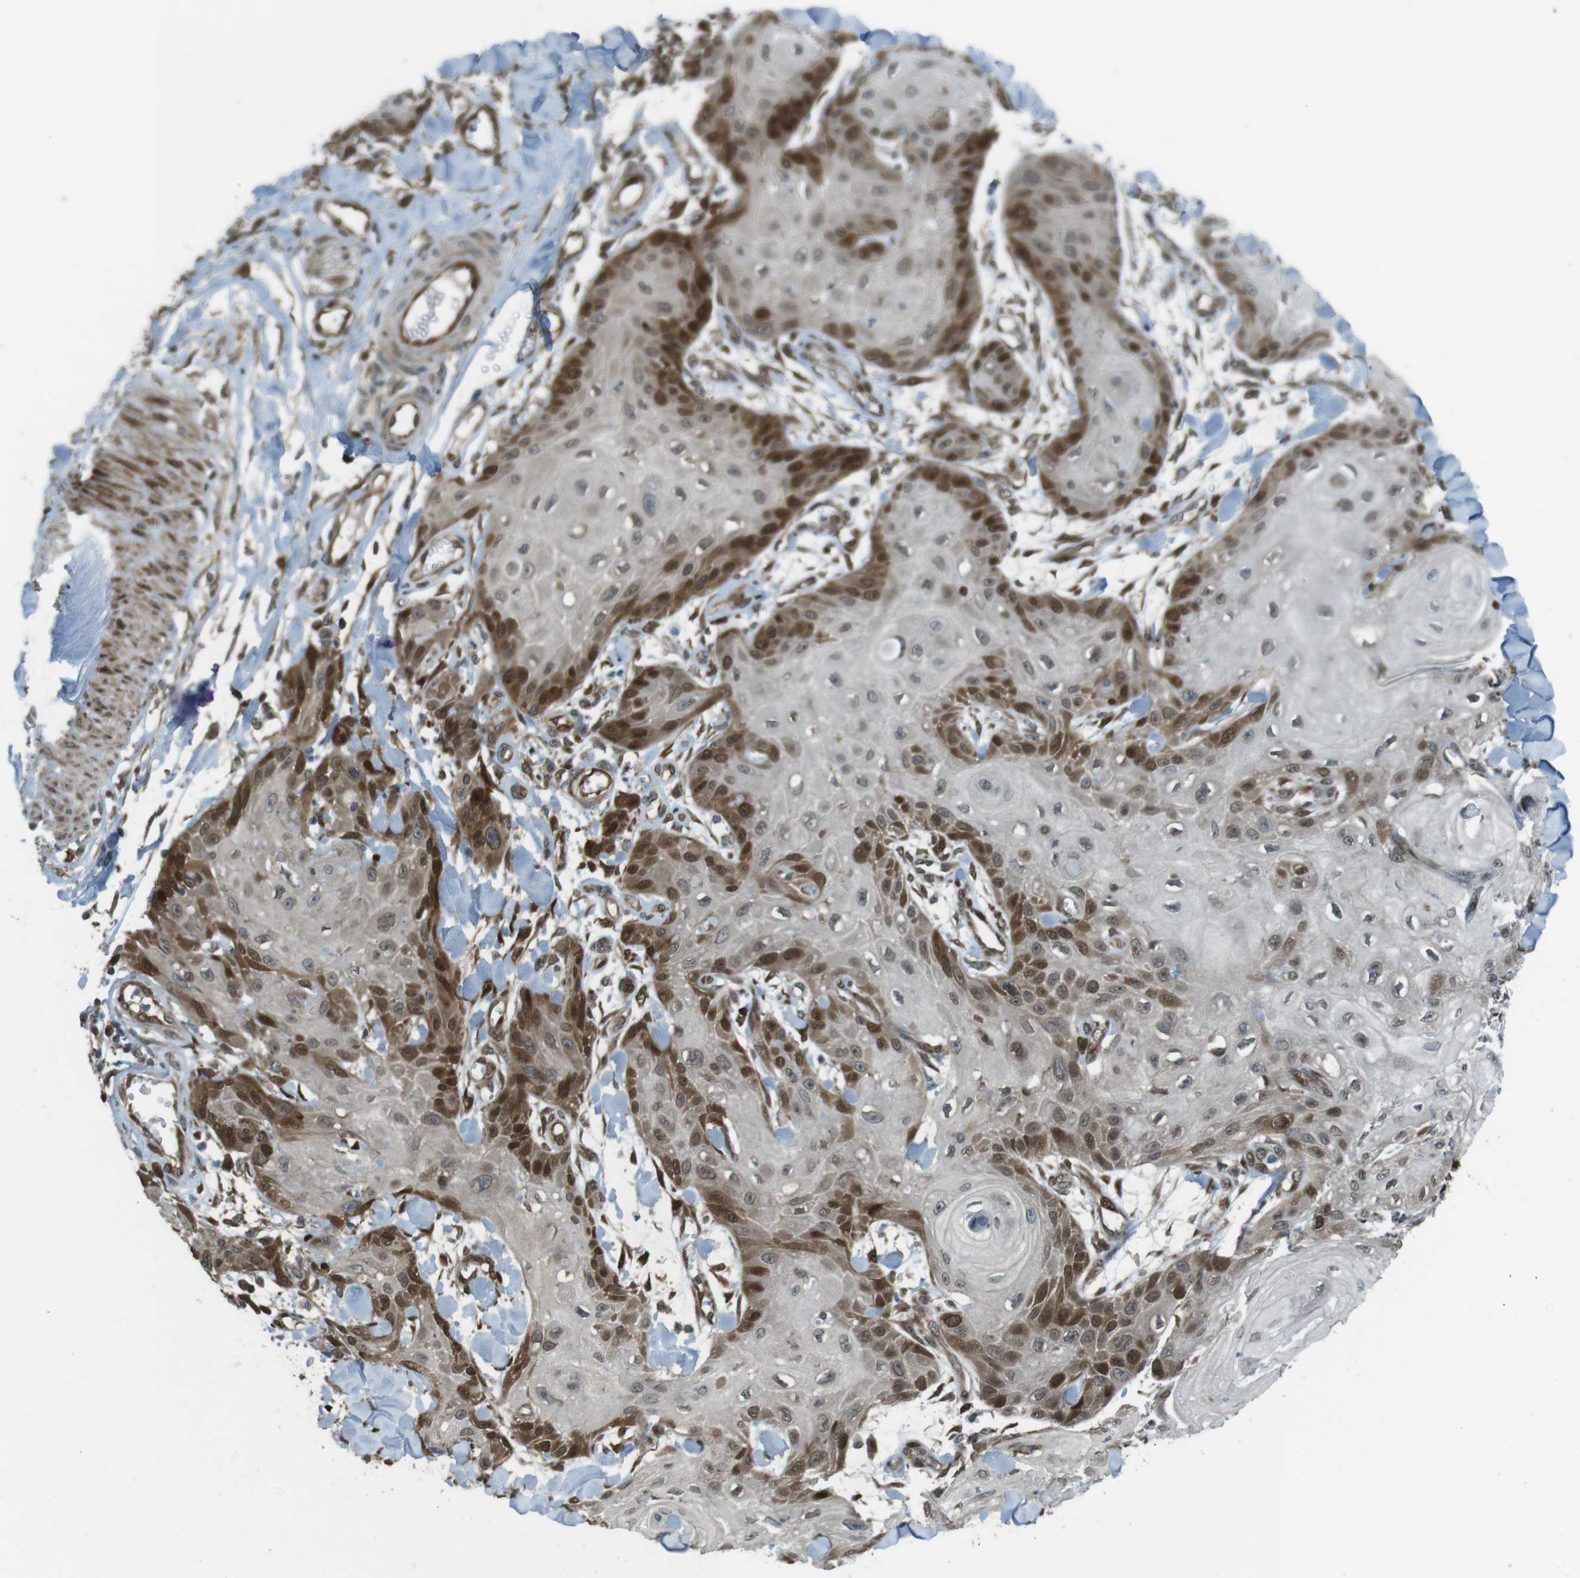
{"staining": {"intensity": "strong", "quantity": "<25%", "location": "cytoplasmic/membranous,nuclear"}, "tissue": "skin cancer", "cell_type": "Tumor cells", "image_type": "cancer", "snomed": [{"axis": "morphology", "description": "Squamous cell carcinoma, NOS"}, {"axis": "topography", "description": "Skin"}], "caption": "There is medium levels of strong cytoplasmic/membranous and nuclear expression in tumor cells of skin squamous cell carcinoma, as demonstrated by immunohistochemical staining (brown color).", "gene": "ZNF330", "patient": {"sex": "male", "age": 74}}